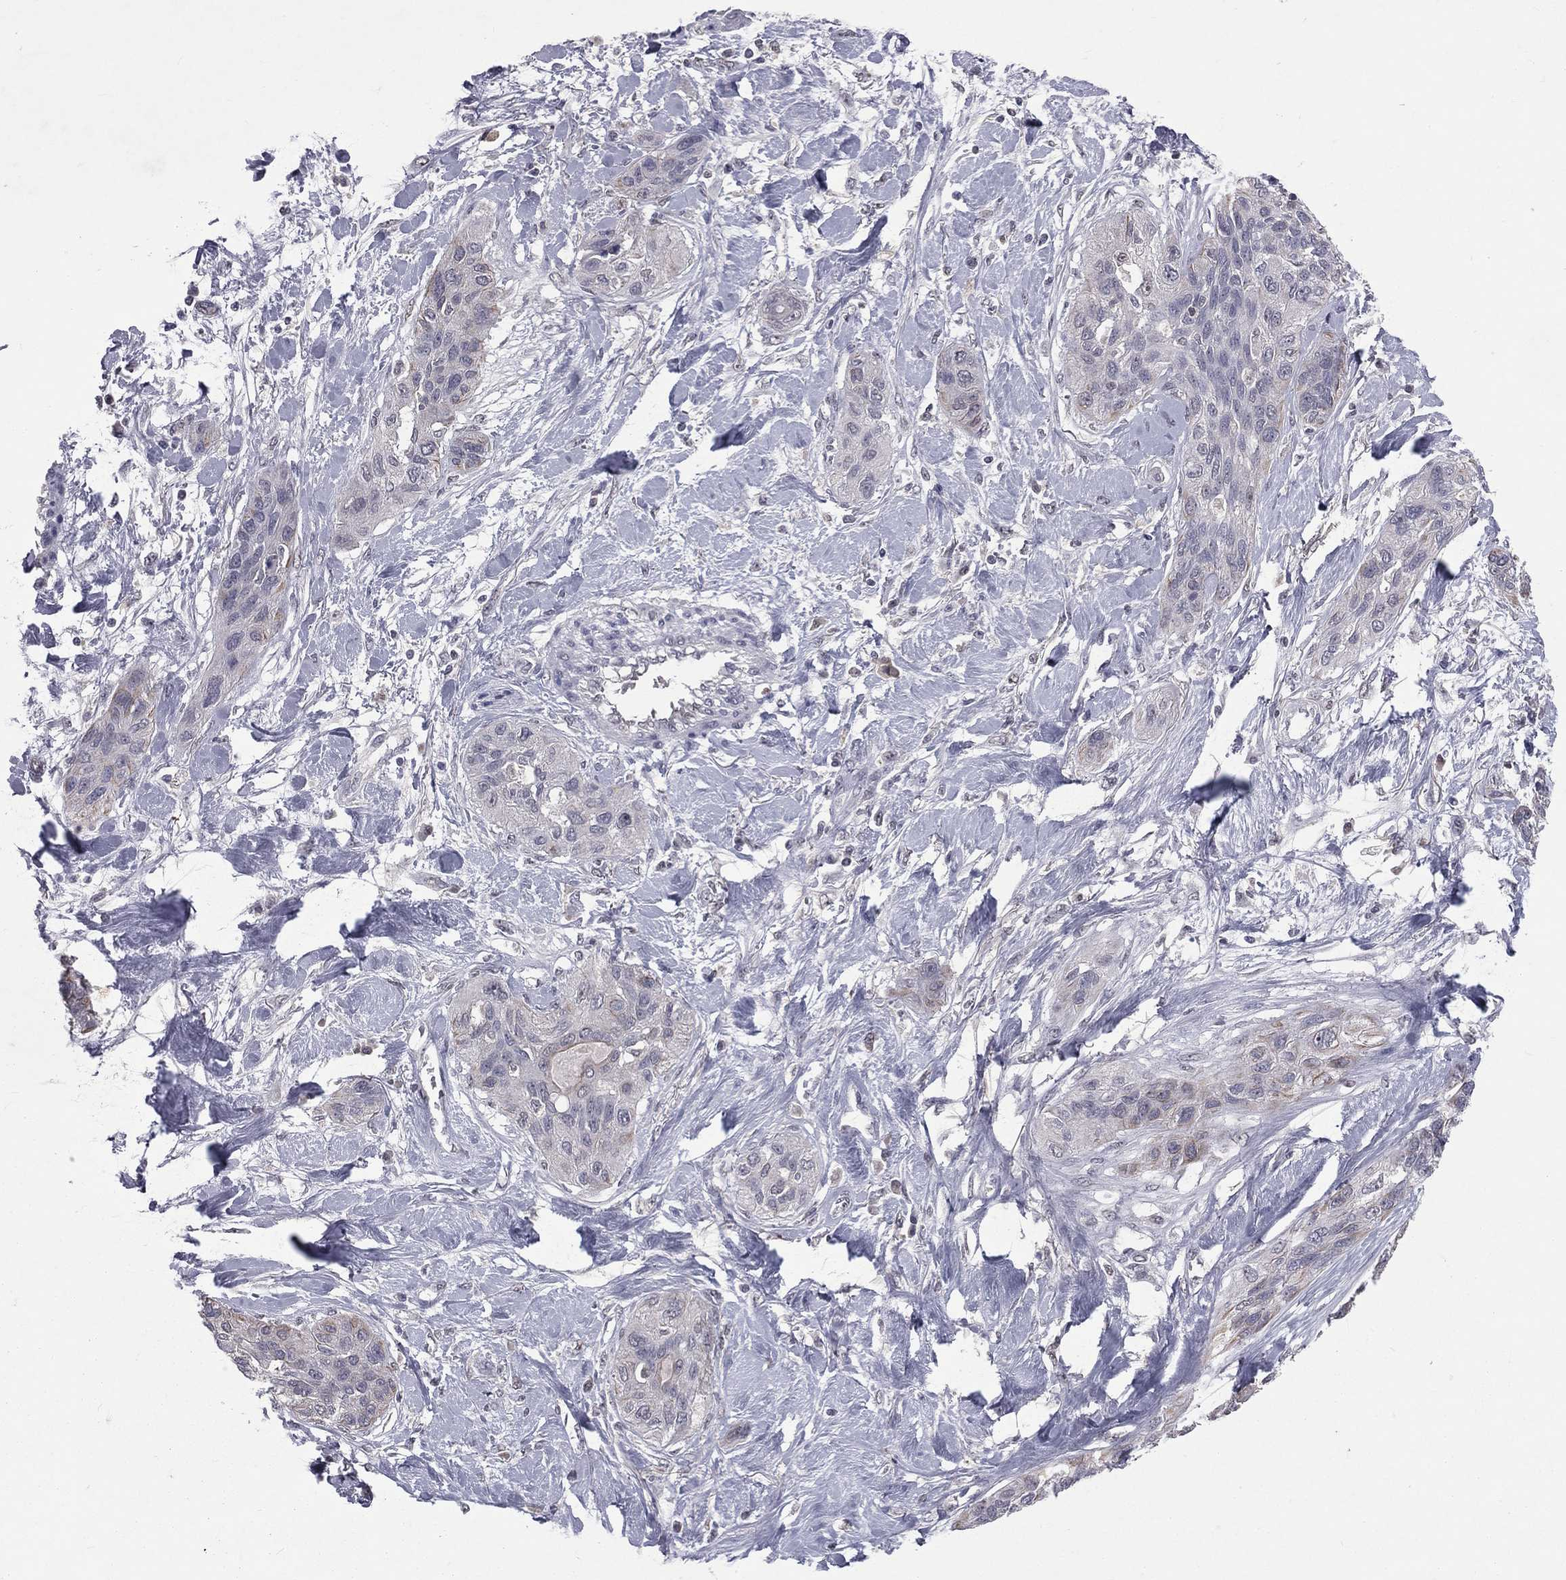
{"staining": {"intensity": "negative", "quantity": "none", "location": "none"}, "tissue": "lung cancer", "cell_type": "Tumor cells", "image_type": "cancer", "snomed": [{"axis": "morphology", "description": "Squamous cell carcinoma, NOS"}, {"axis": "topography", "description": "Lung"}], "caption": "This is an immunohistochemistry (IHC) photomicrograph of lung cancer. There is no staining in tumor cells.", "gene": "DSG4", "patient": {"sex": "female", "age": 70}}